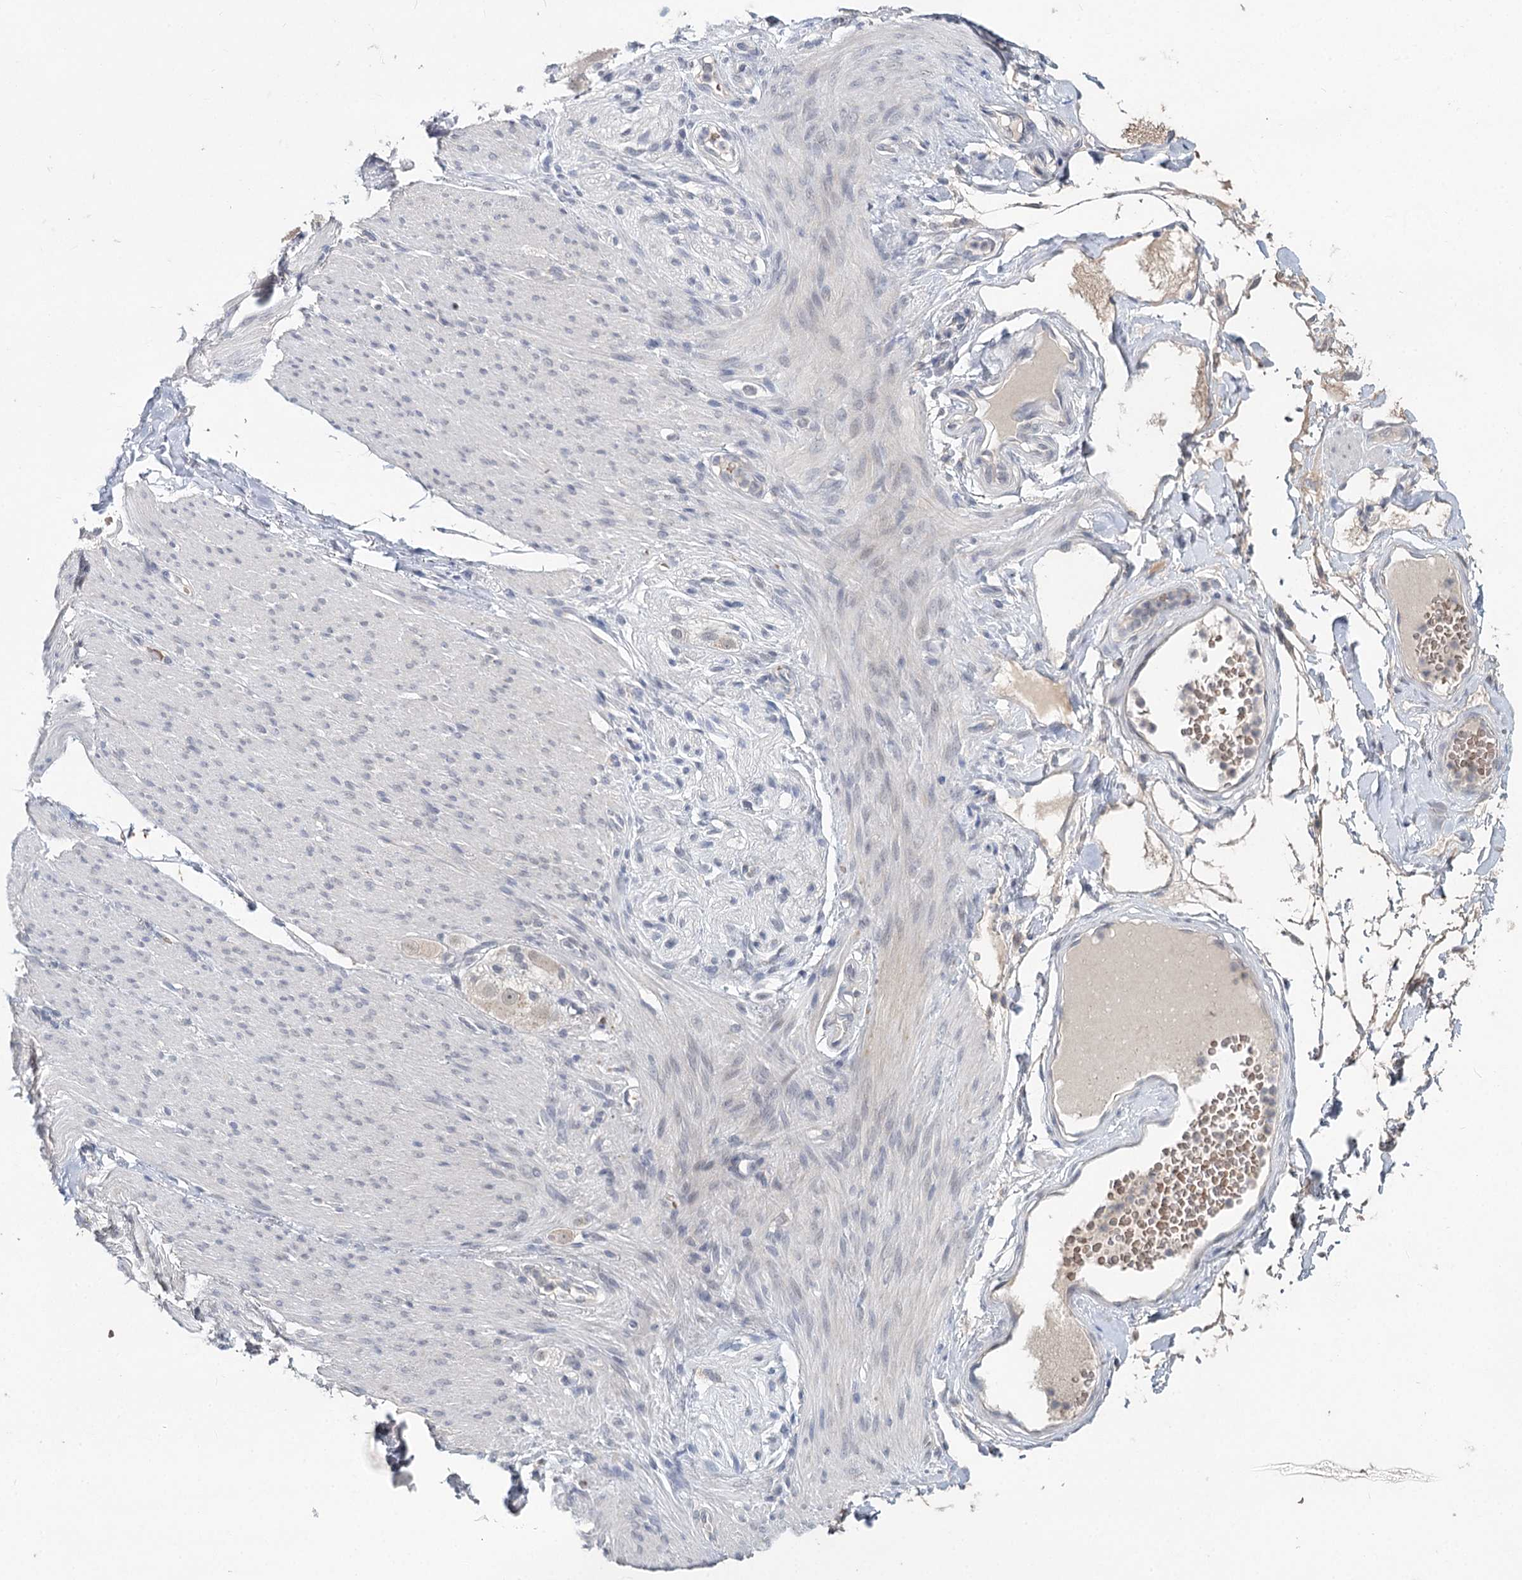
{"staining": {"intensity": "negative", "quantity": "none", "location": "none"}, "tissue": "adipose tissue", "cell_type": "Adipocytes", "image_type": "normal", "snomed": [{"axis": "morphology", "description": "Normal tissue, NOS"}, {"axis": "topography", "description": "Colon"}, {"axis": "topography", "description": "Peripheral nerve tissue"}], "caption": "This is an IHC image of unremarkable human adipose tissue. There is no positivity in adipocytes.", "gene": "FBXO7", "patient": {"sex": "female", "age": 61}}